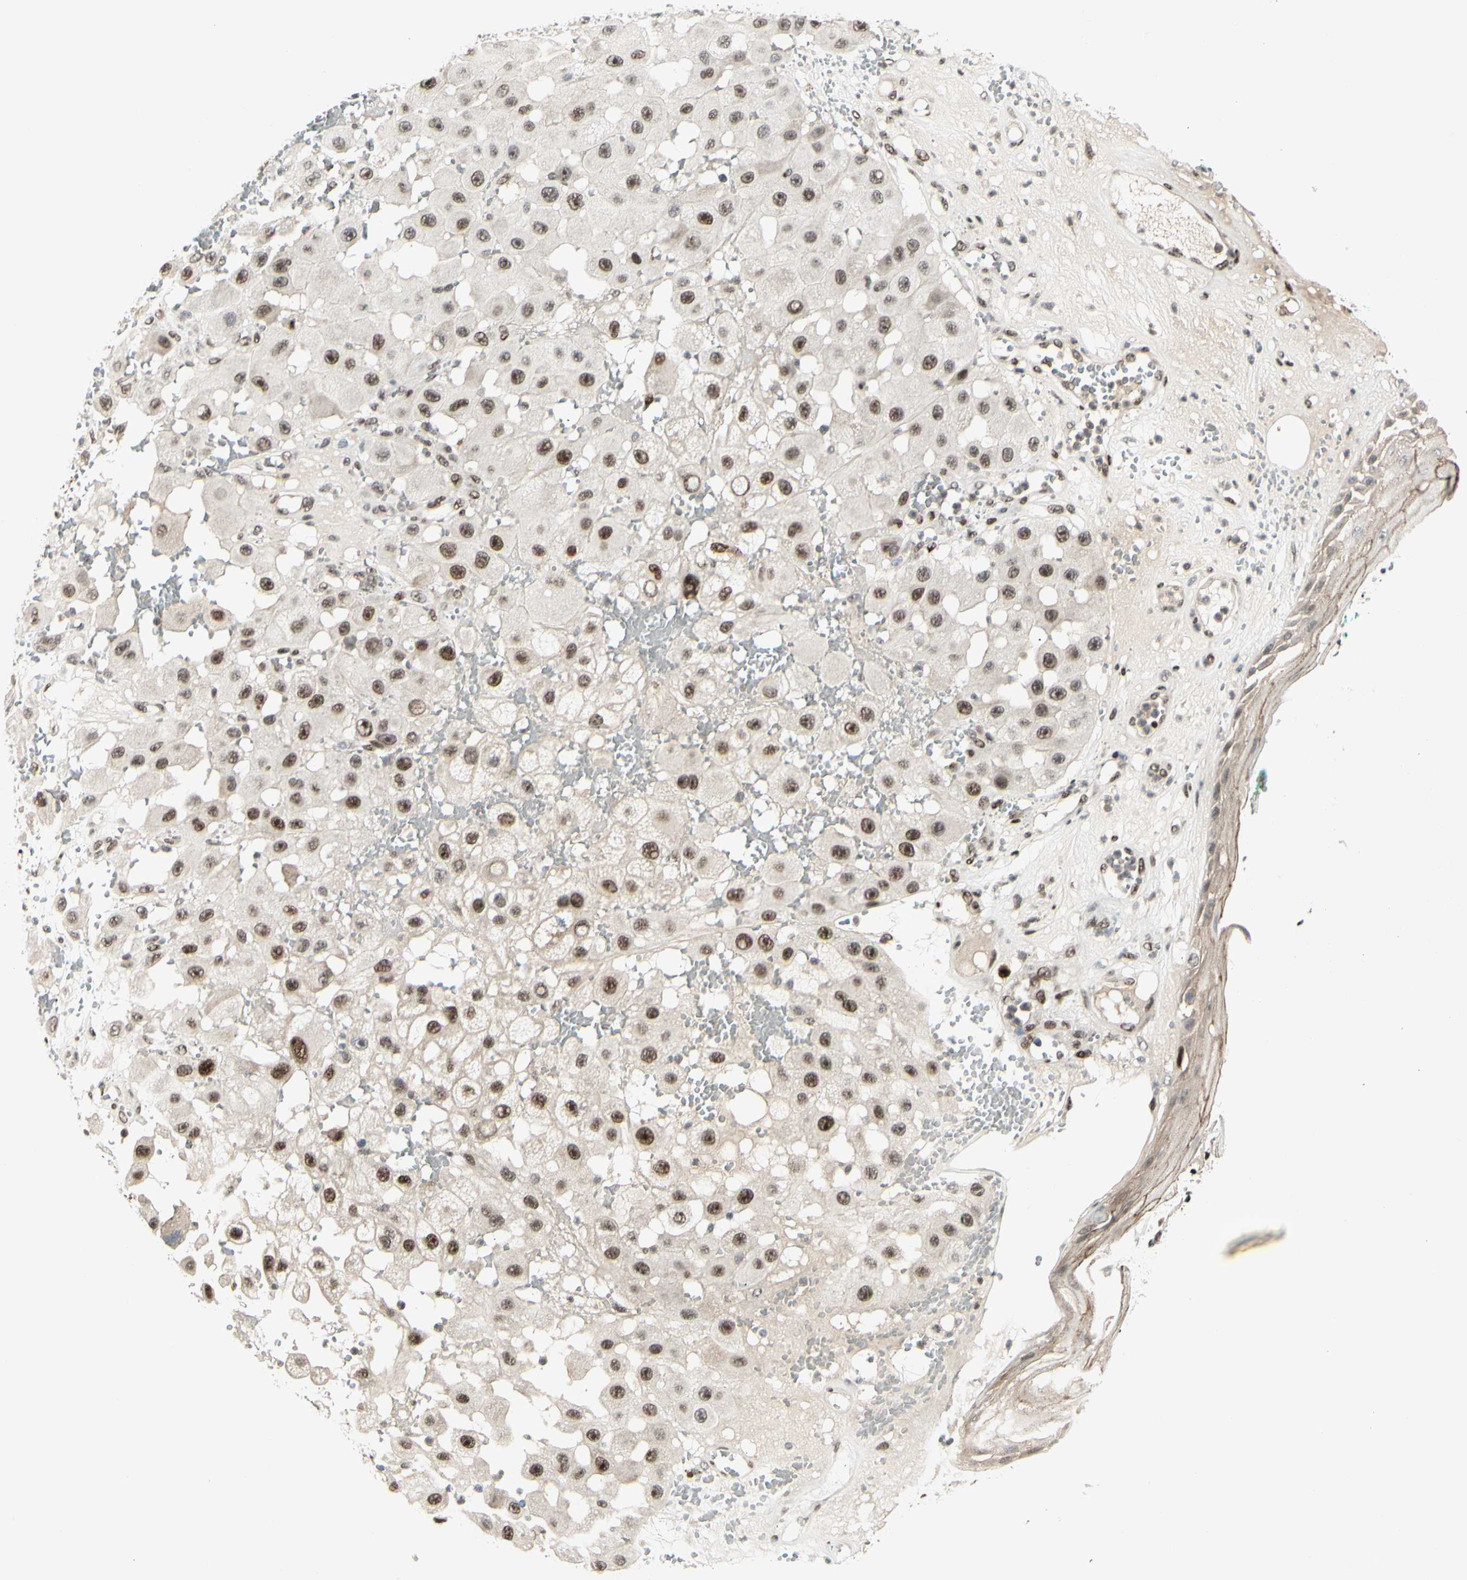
{"staining": {"intensity": "moderate", "quantity": ">75%", "location": "nuclear"}, "tissue": "melanoma", "cell_type": "Tumor cells", "image_type": "cancer", "snomed": [{"axis": "morphology", "description": "Malignant melanoma, NOS"}, {"axis": "topography", "description": "Skin"}], "caption": "Protein analysis of melanoma tissue shows moderate nuclear expression in approximately >75% of tumor cells.", "gene": "FOXJ2", "patient": {"sex": "female", "age": 81}}